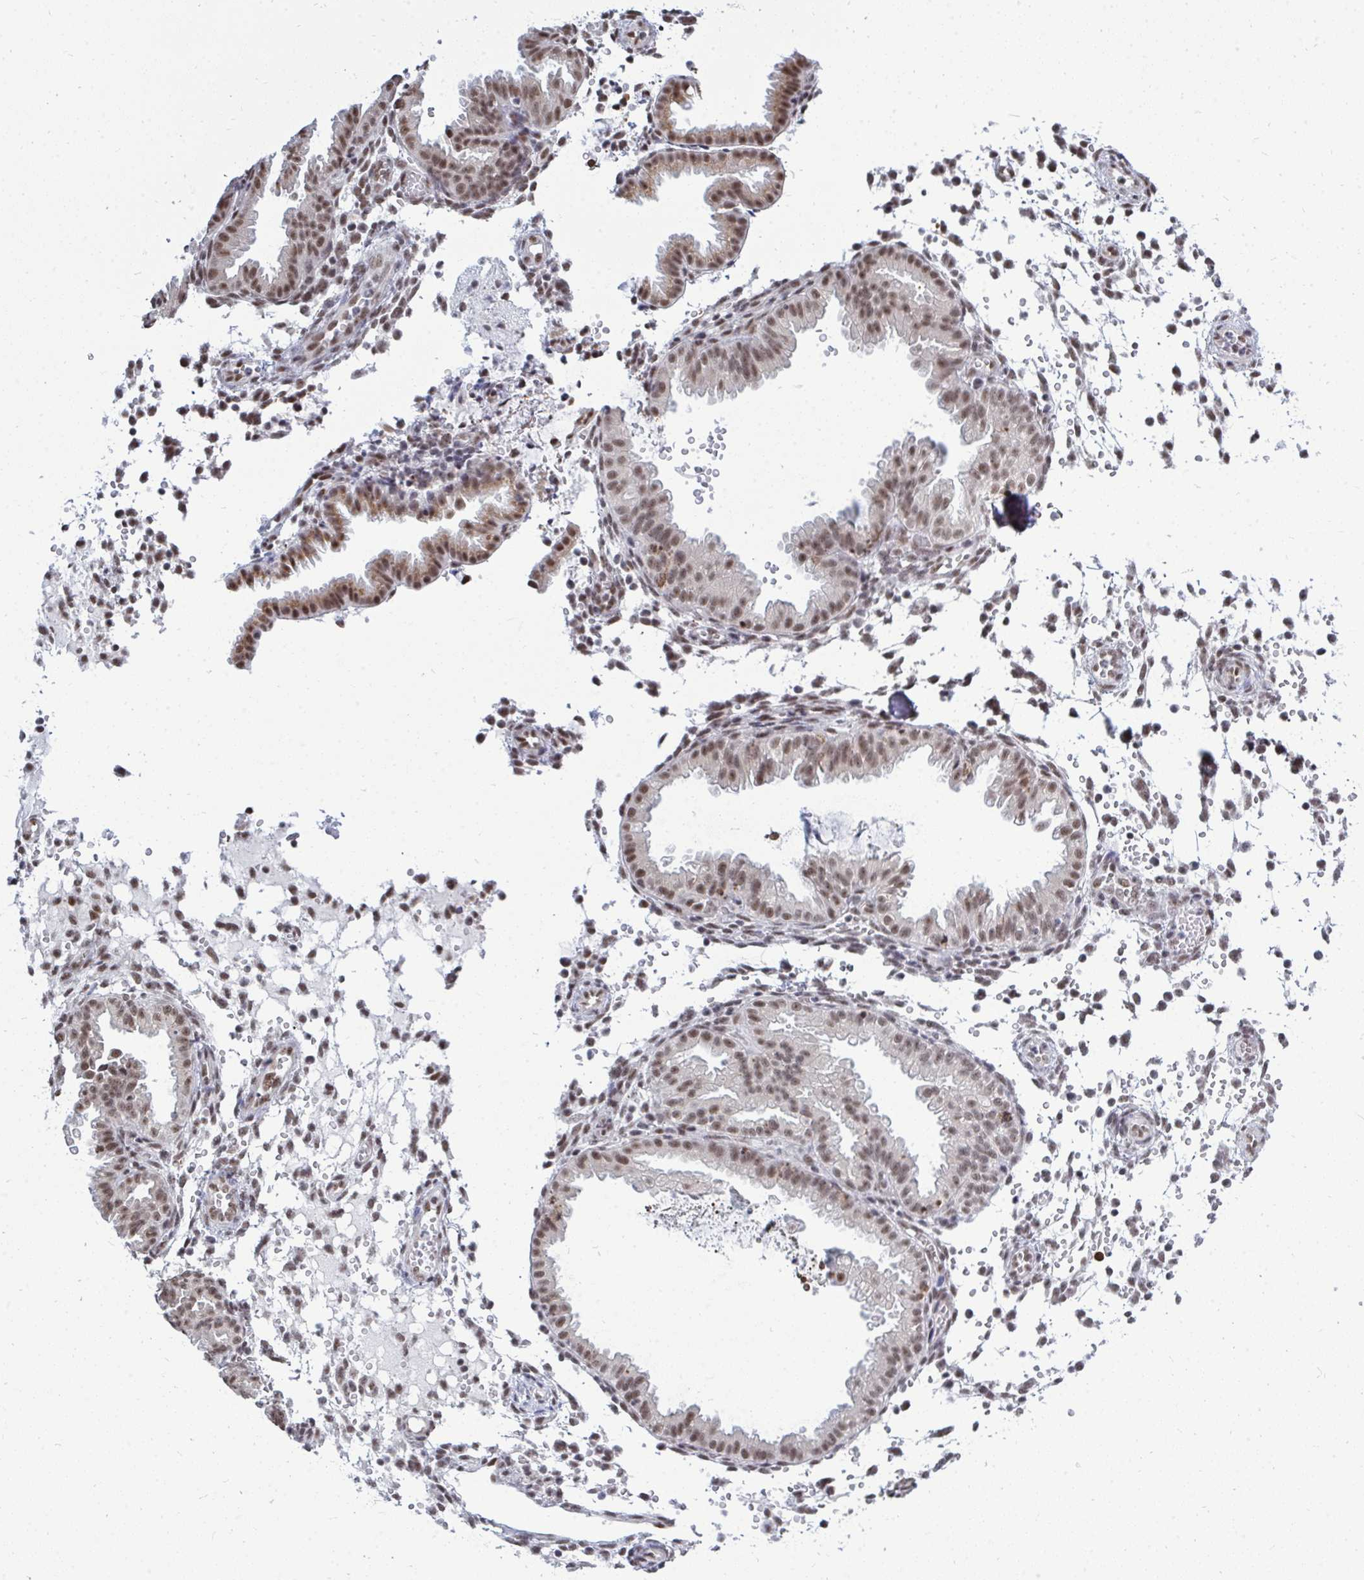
{"staining": {"intensity": "moderate", "quantity": "<25%", "location": "nuclear"}, "tissue": "endometrium", "cell_type": "Cells in endometrial stroma", "image_type": "normal", "snomed": [{"axis": "morphology", "description": "Normal tissue, NOS"}, {"axis": "topography", "description": "Endometrium"}], "caption": "IHC photomicrograph of unremarkable human endometrium stained for a protein (brown), which reveals low levels of moderate nuclear expression in about <25% of cells in endometrial stroma.", "gene": "TRIP12", "patient": {"sex": "female", "age": 33}}